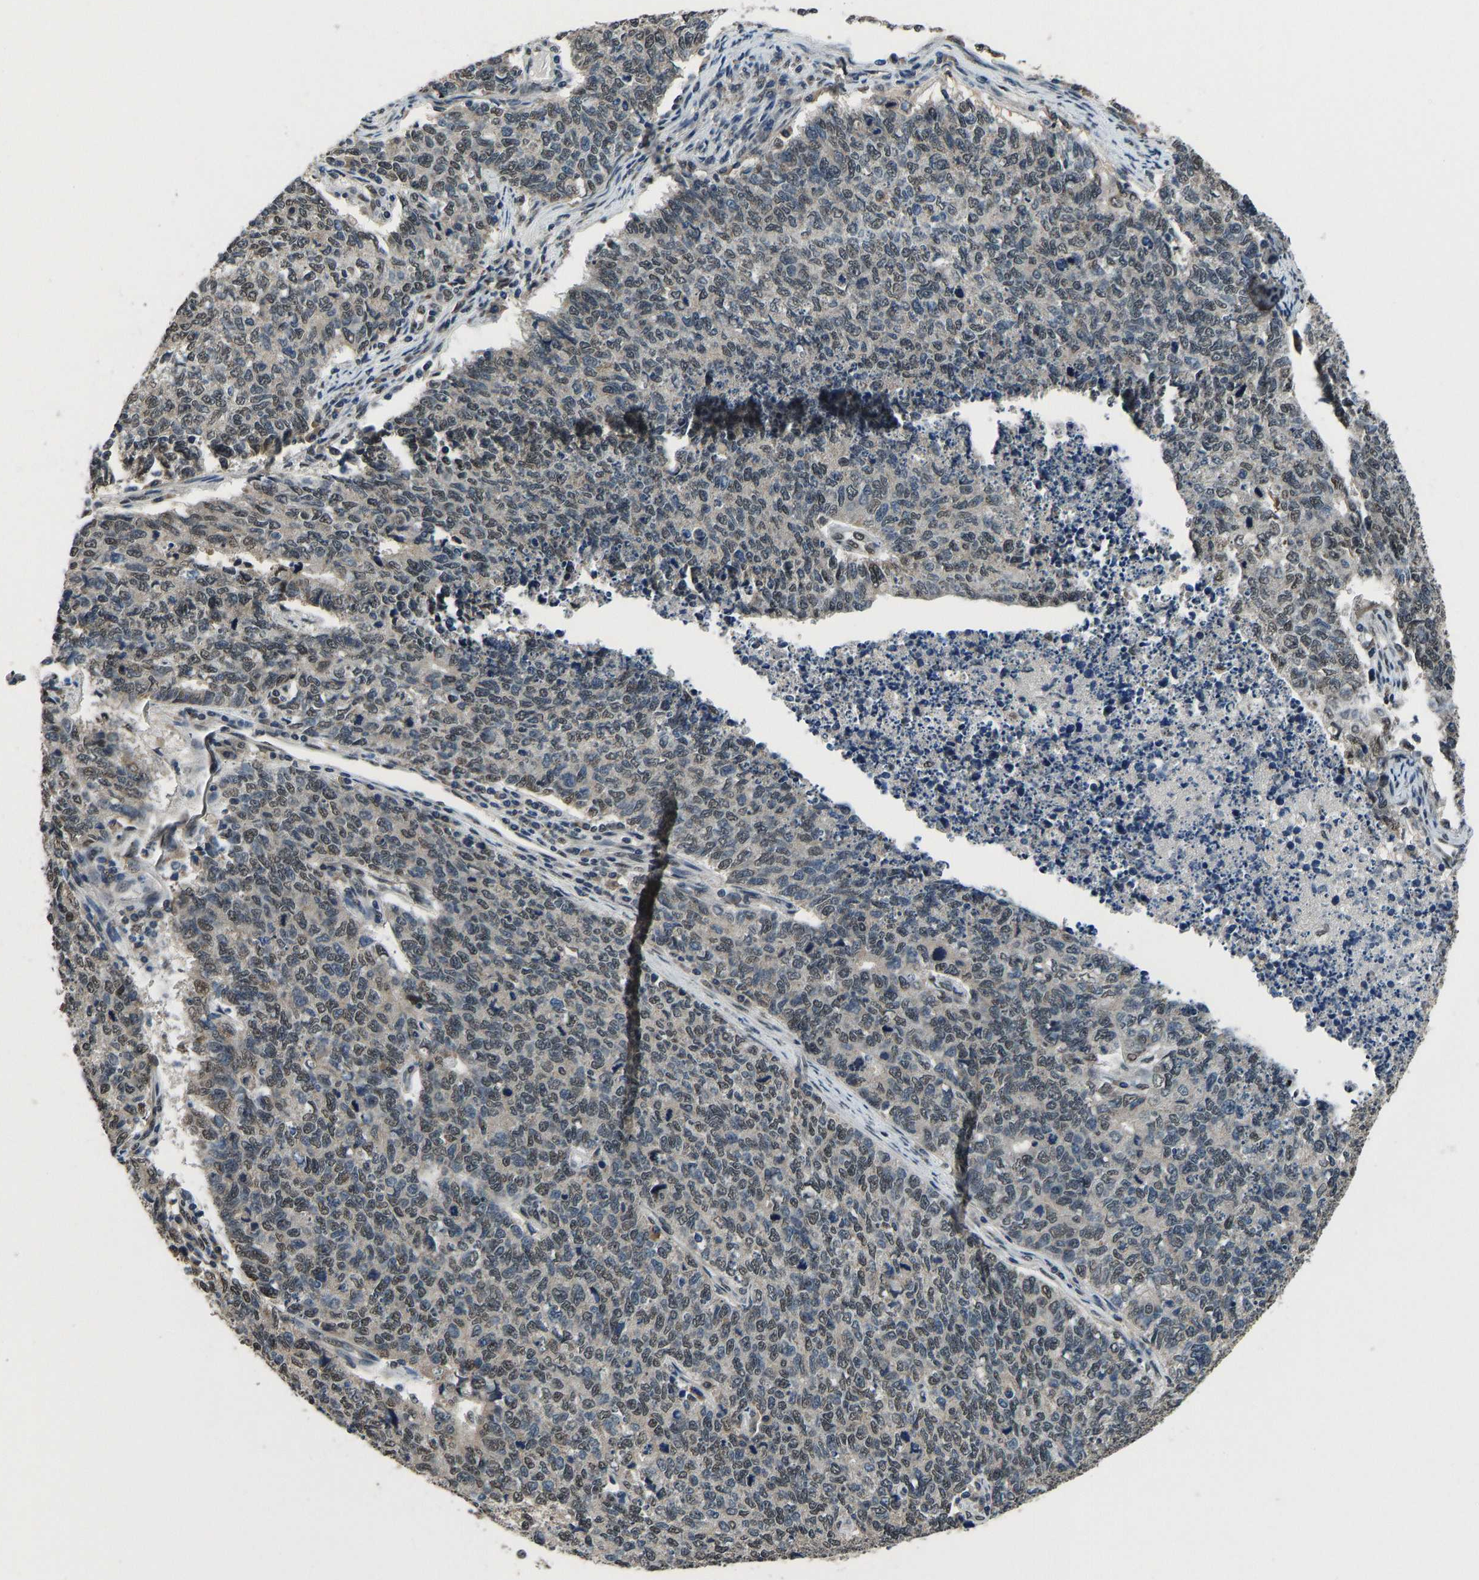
{"staining": {"intensity": "weak", "quantity": "25%-75%", "location": "nuclear"}, "tissue": "cervical cancer", "cell_type": "Tumor cells", "image_type": "cancer", "snomed": [{"axis": "morphology", "description": "Squamous cell carcinoma, NOS"}, {"axis": "topography", "description": "Cervix"}], "caption": "A brown stain highlights weak nuclear staining of a protein in human cervical cancer (squamous cell carcinoma) tumor cells.", "gene": "FOS", "patient": {"sex": "female", "age": 63}}